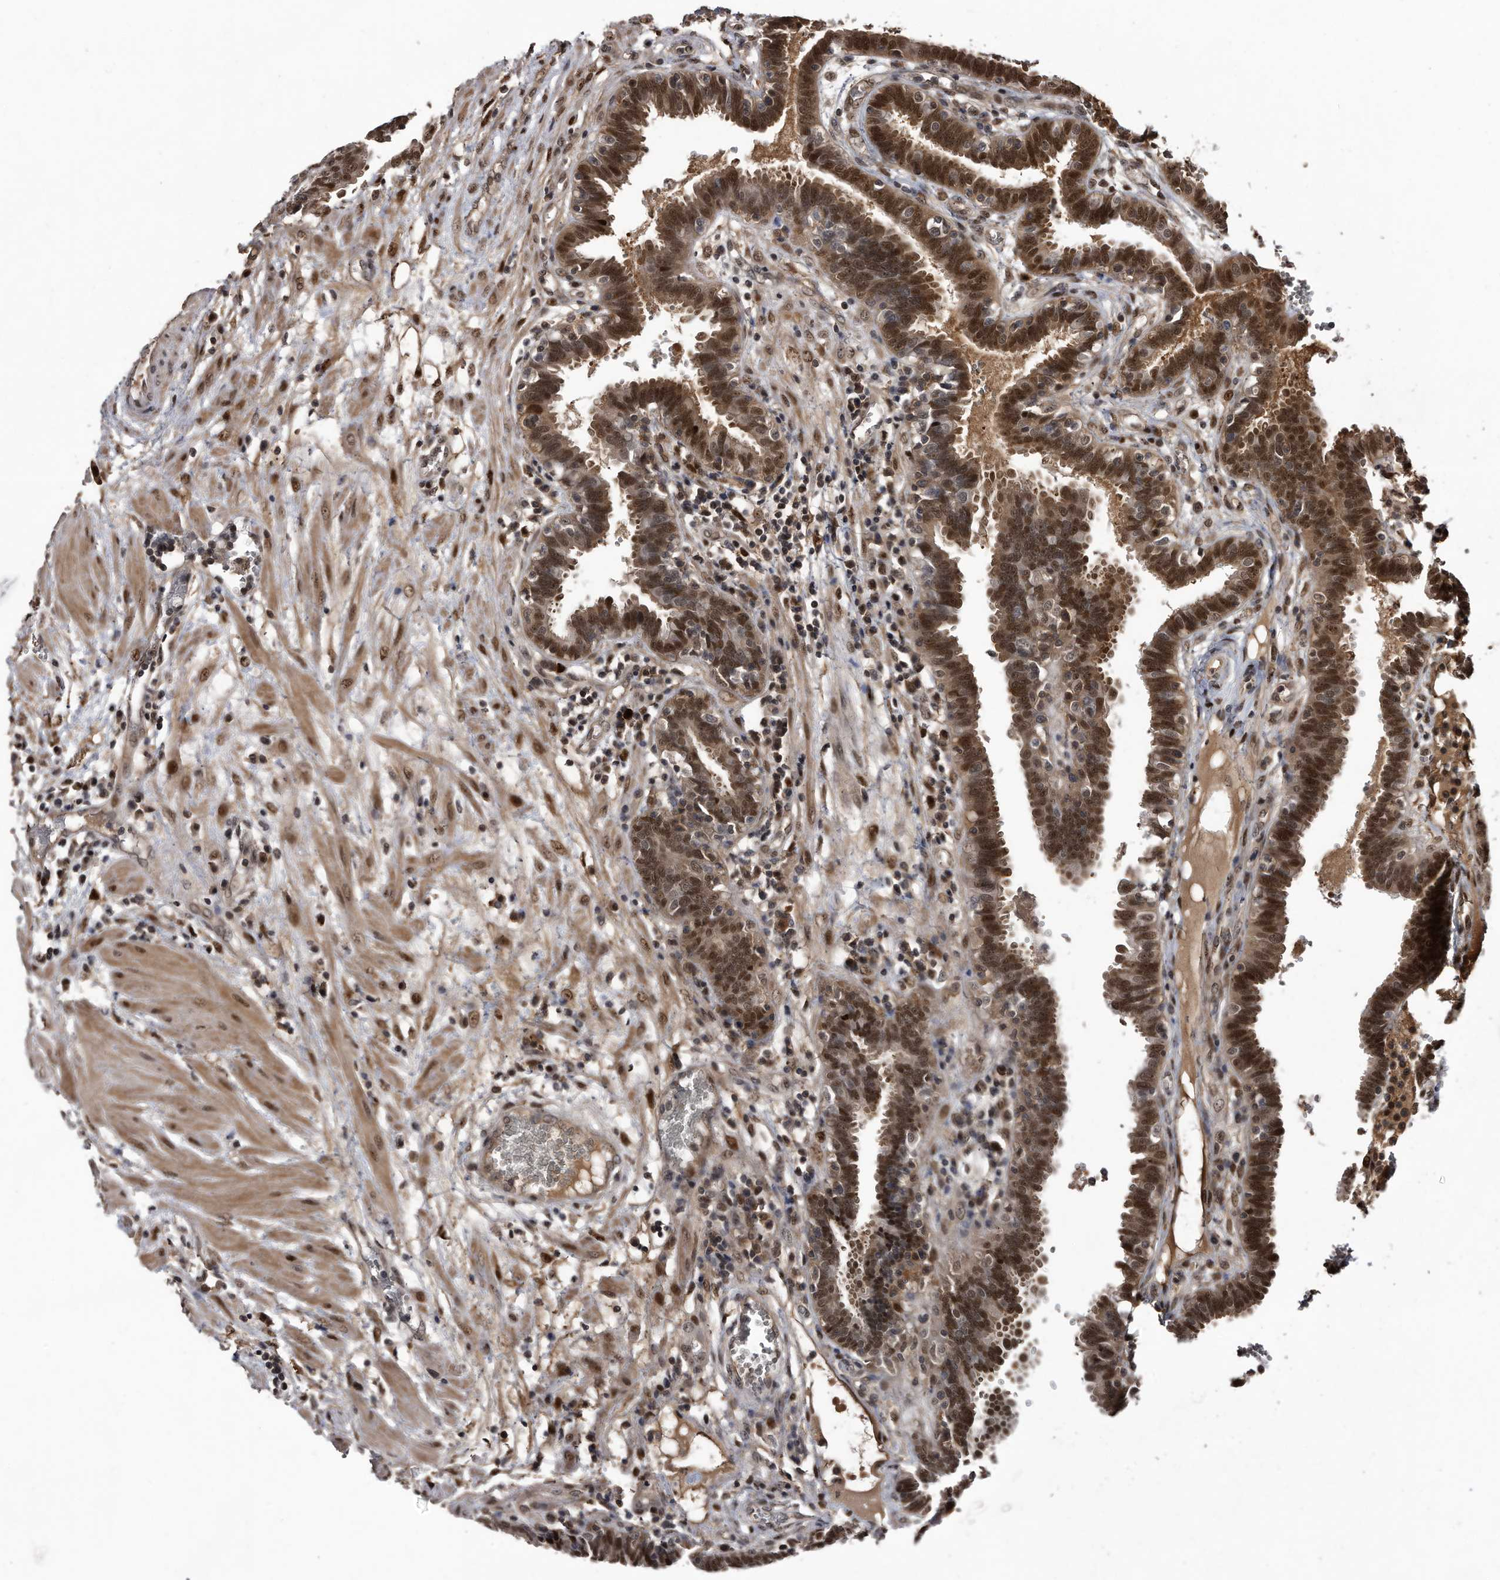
{"staining": {"intensity": "strong", "quantity": ">75%", "location": "cytoplasmic/membranous,nuclear"}, "tissue": "fallopian tube", "cell_type": "Glandular cells", "image_type": "normal", "snomed": [{"axis": "morphology", "description": "Normal tissue, NOS"}, {"axis": "topography", "description": "Fallopian tube"}, {"axis": "topography", "description": "Placenta"}], "caption": "Immunohistochemical staining of benign fallopian tube shows >75% levels of strong cytoplasmic/membranous,nuclear protein expression in approximately >75% of glandular cells. Nuclei are stained in blue.", "gene": "RAD23B", "patient": {"sex": "female", "age": 32}}